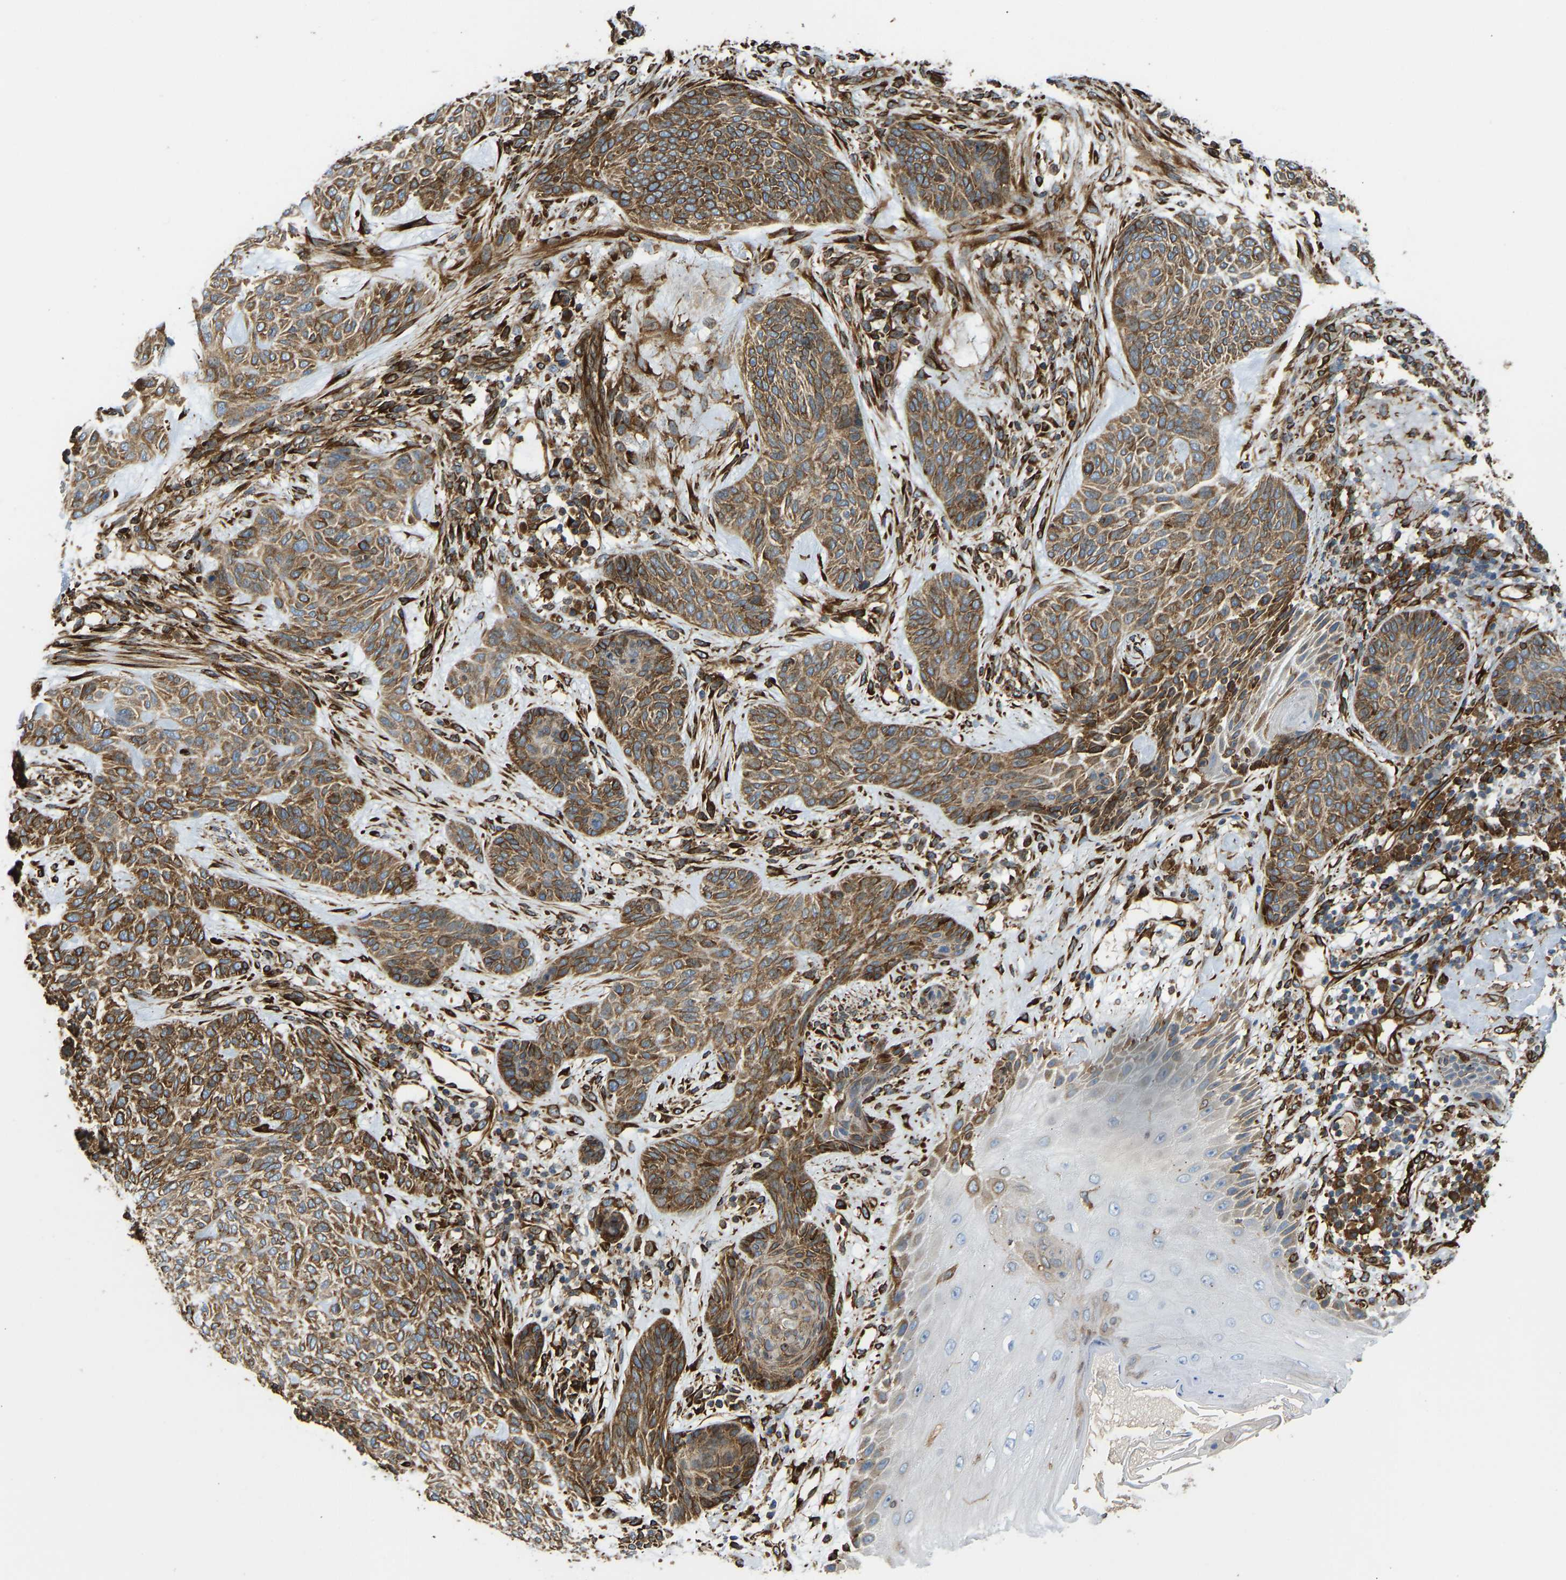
{"staining": {"intensity": "moderate", "quantity": ">75%", "location": "cytoplasmic/membranous"}, "tissue": "skin cancer", "cell_type": "Tumor cells", "image_type": "cancer", "snomed": [{"axis": "morphology", "description": "Basal cell carcinoma"}, {"axis": "topography", "description": "Skin"}], "caption": "Tumor cells reveal medium levels of moderate cytoplasmic/membranous staining in approximately >75% of cells in skin cancer (basal cell carcinoma).", "gene": "BEX3", "patient": {"sex": "male", "age": 55}}